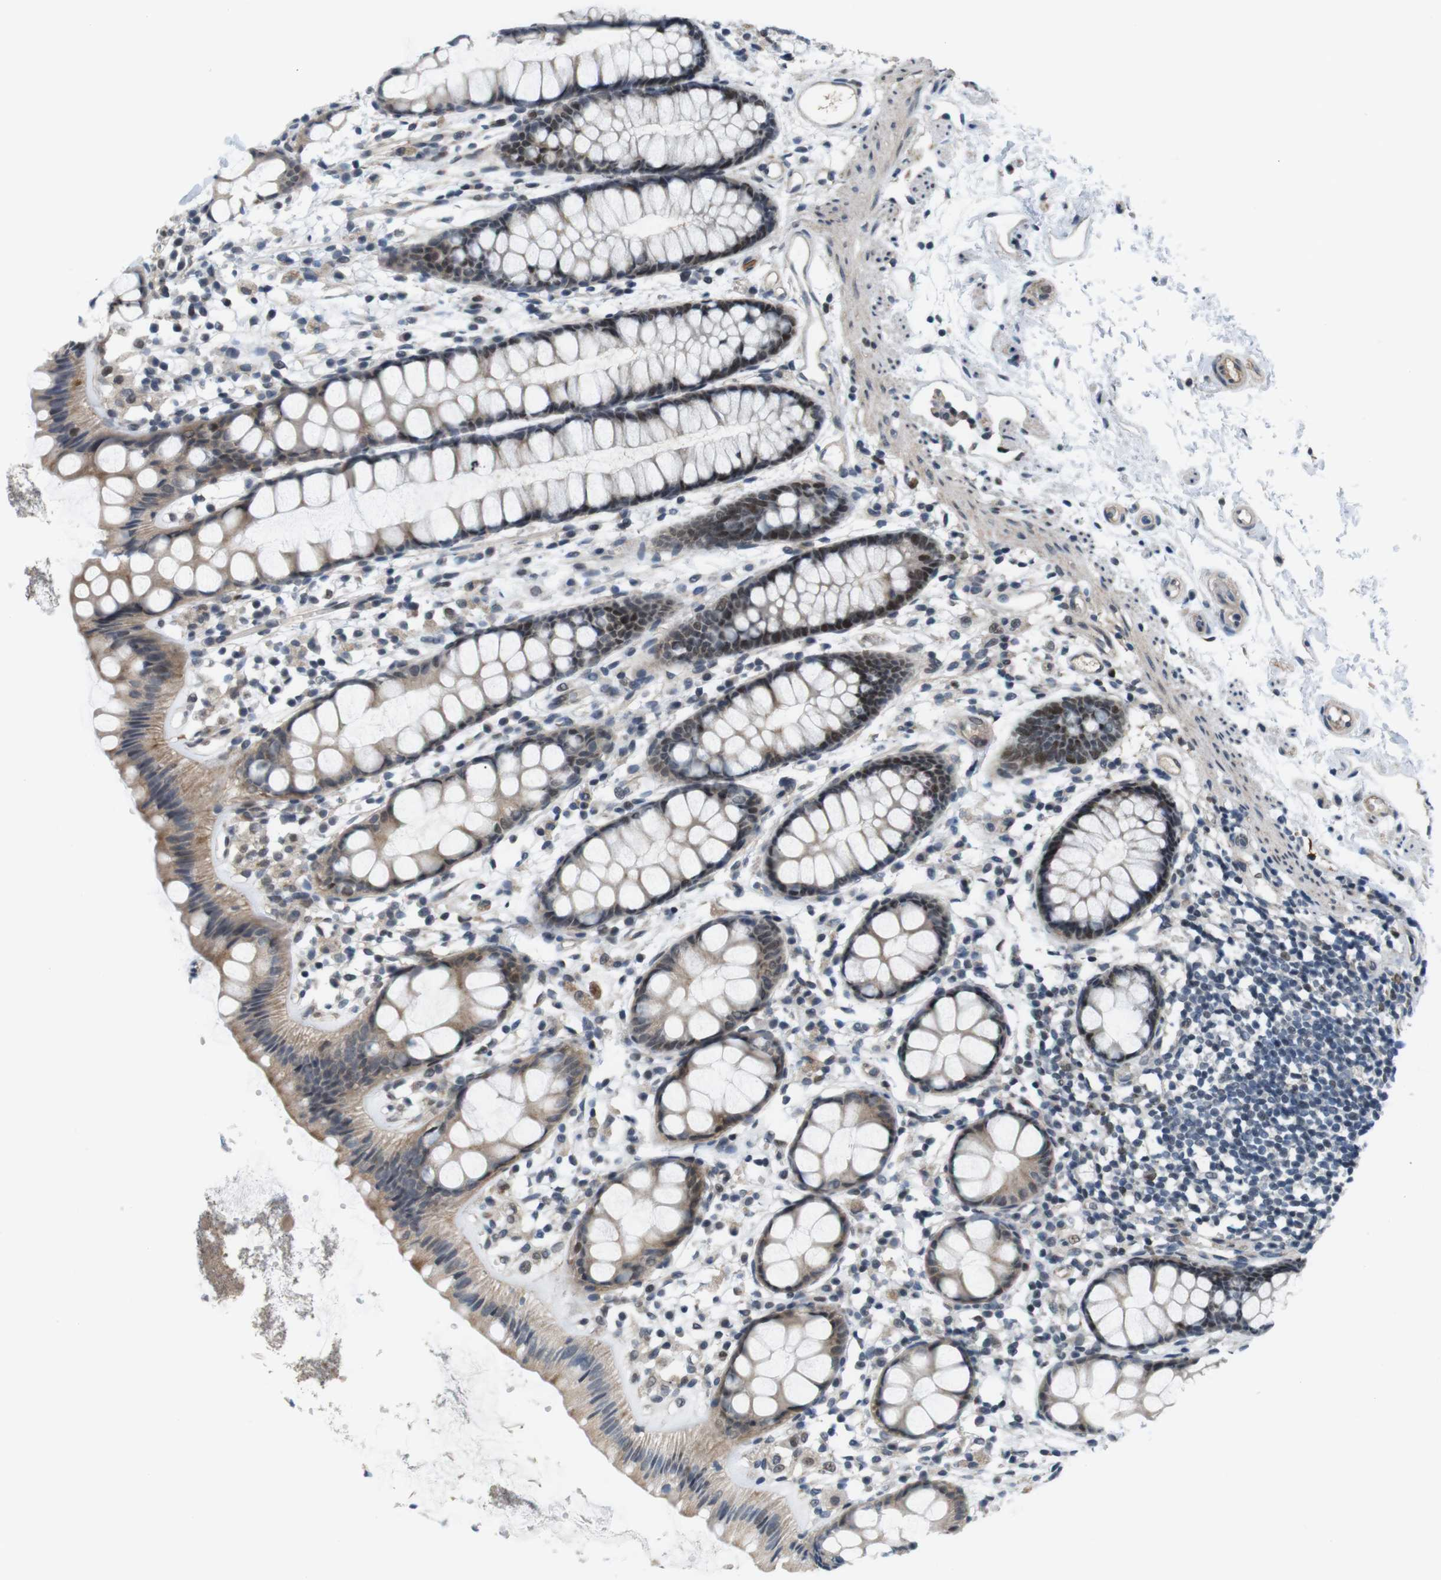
{"staining": {"intensity": "strong", "quantity": "25%-75%", "location": "cytoplasmic/membranous,nuclear"}, "tissue": "rectum", "cell_type": "Glandular cells", "image_type": "normal", "snomed": [{"axis": "morphology", "description": "Normal tissue, NOS"}, {"axis": "topography", "description": "Rectum"}], "caption": "A brown stain labels strong cytoplasmic/membranous,nuclear staining of a protein in glandular cells of normal human rectum. (DAB (3,3'-diaminobenzidine) IHC, brown staining for protein, blue staining for nuclei).", "gene": "SMCO2", "patient": {"sex": "female", "age": 66}}